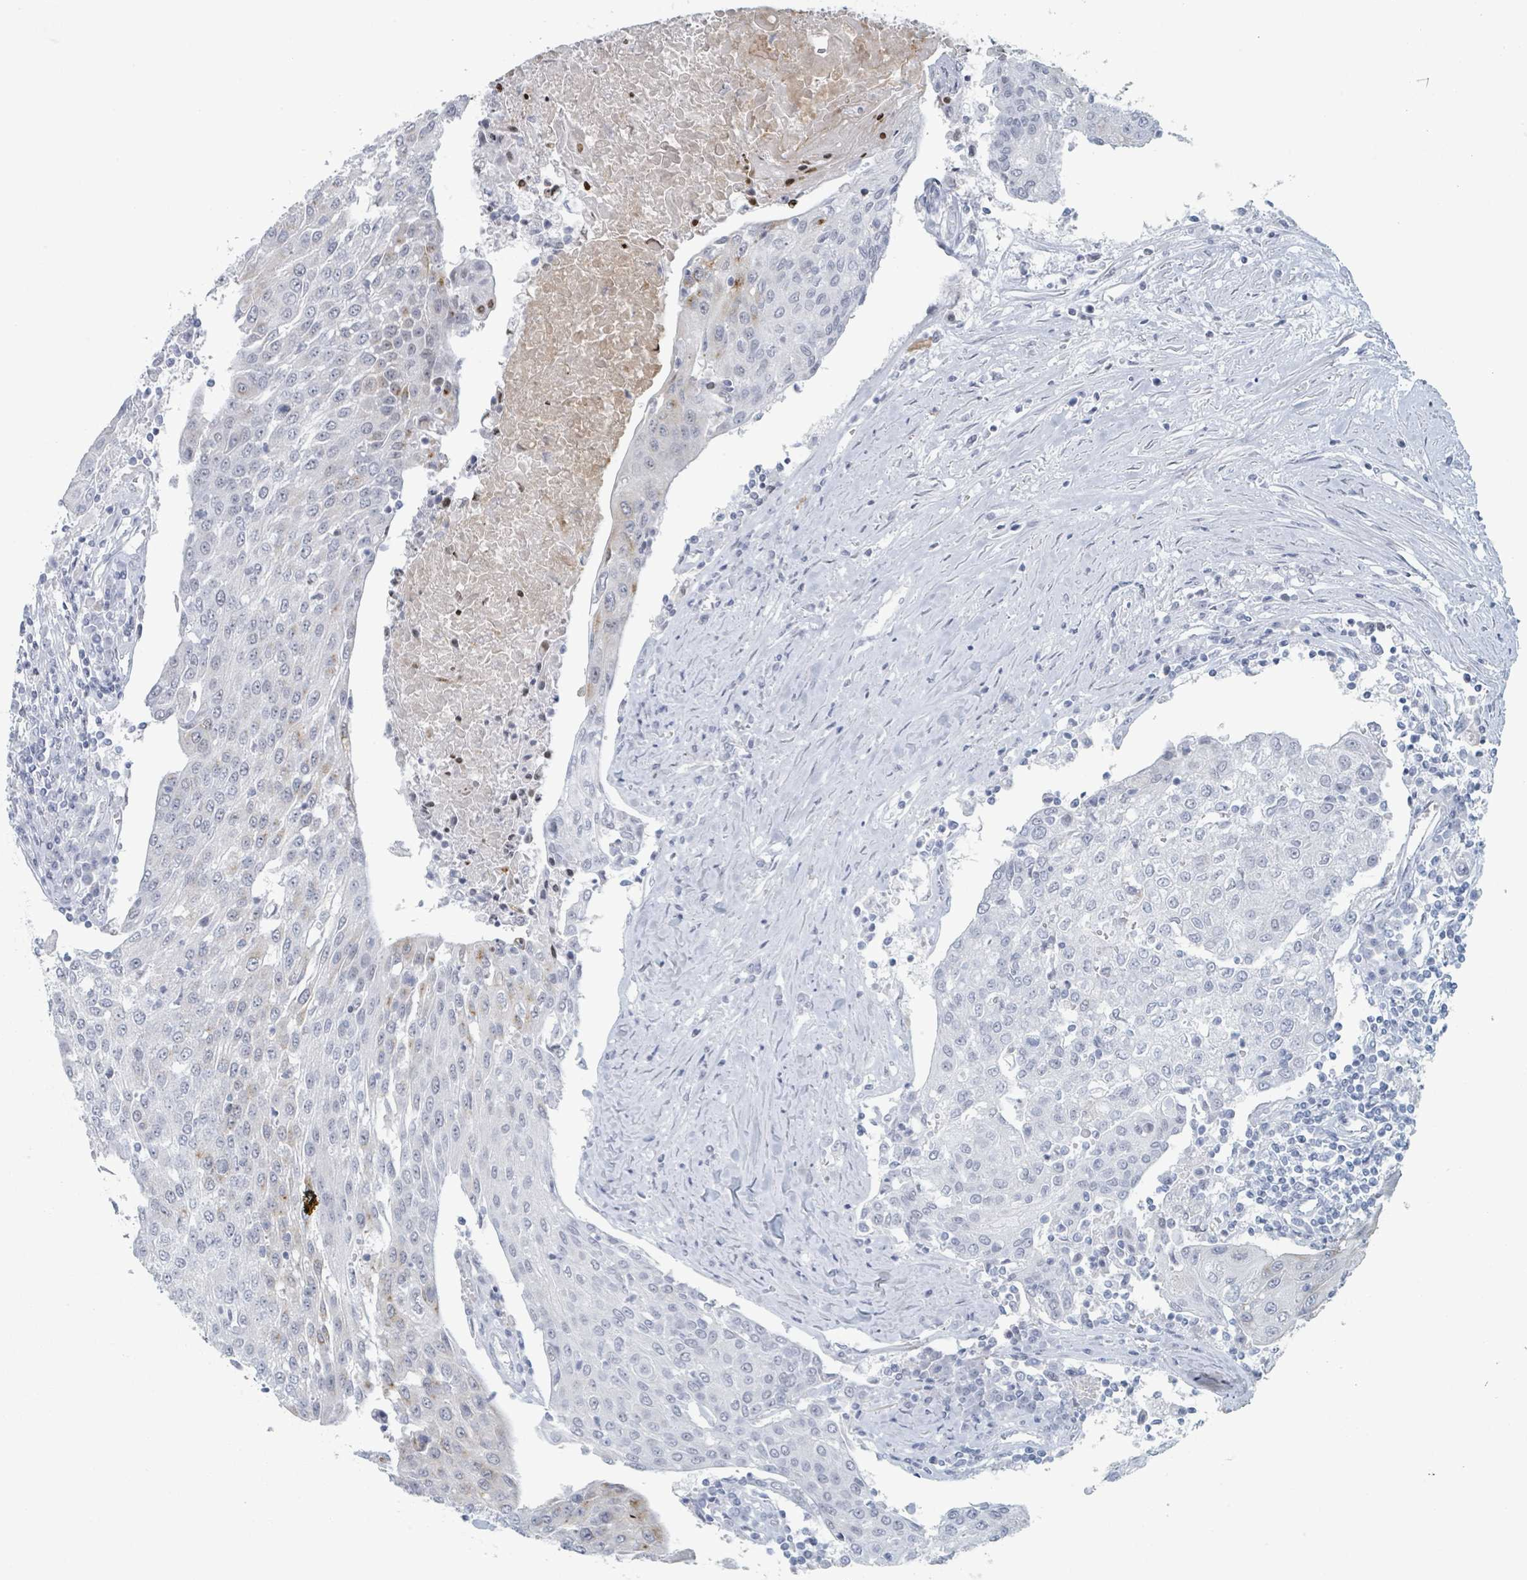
{"staining": {"intensity": "negative", "quantity": "none", "location": "none"}, "tissue": "urothelial cancer", "cell_type": "Tumor cells", "image_type": "cancer", "snomed": [{"axis": "morphology", "description": "Urothelial carcinoma, High grade"}, {"axis": "topography", "description": "Urinary bladder"}], "caption": "Tumor cells show no significant staining in high-grade urothelial carcinoma.", "gene": "GPR15LG", "patient": {"sex": "female", "age": 85}}